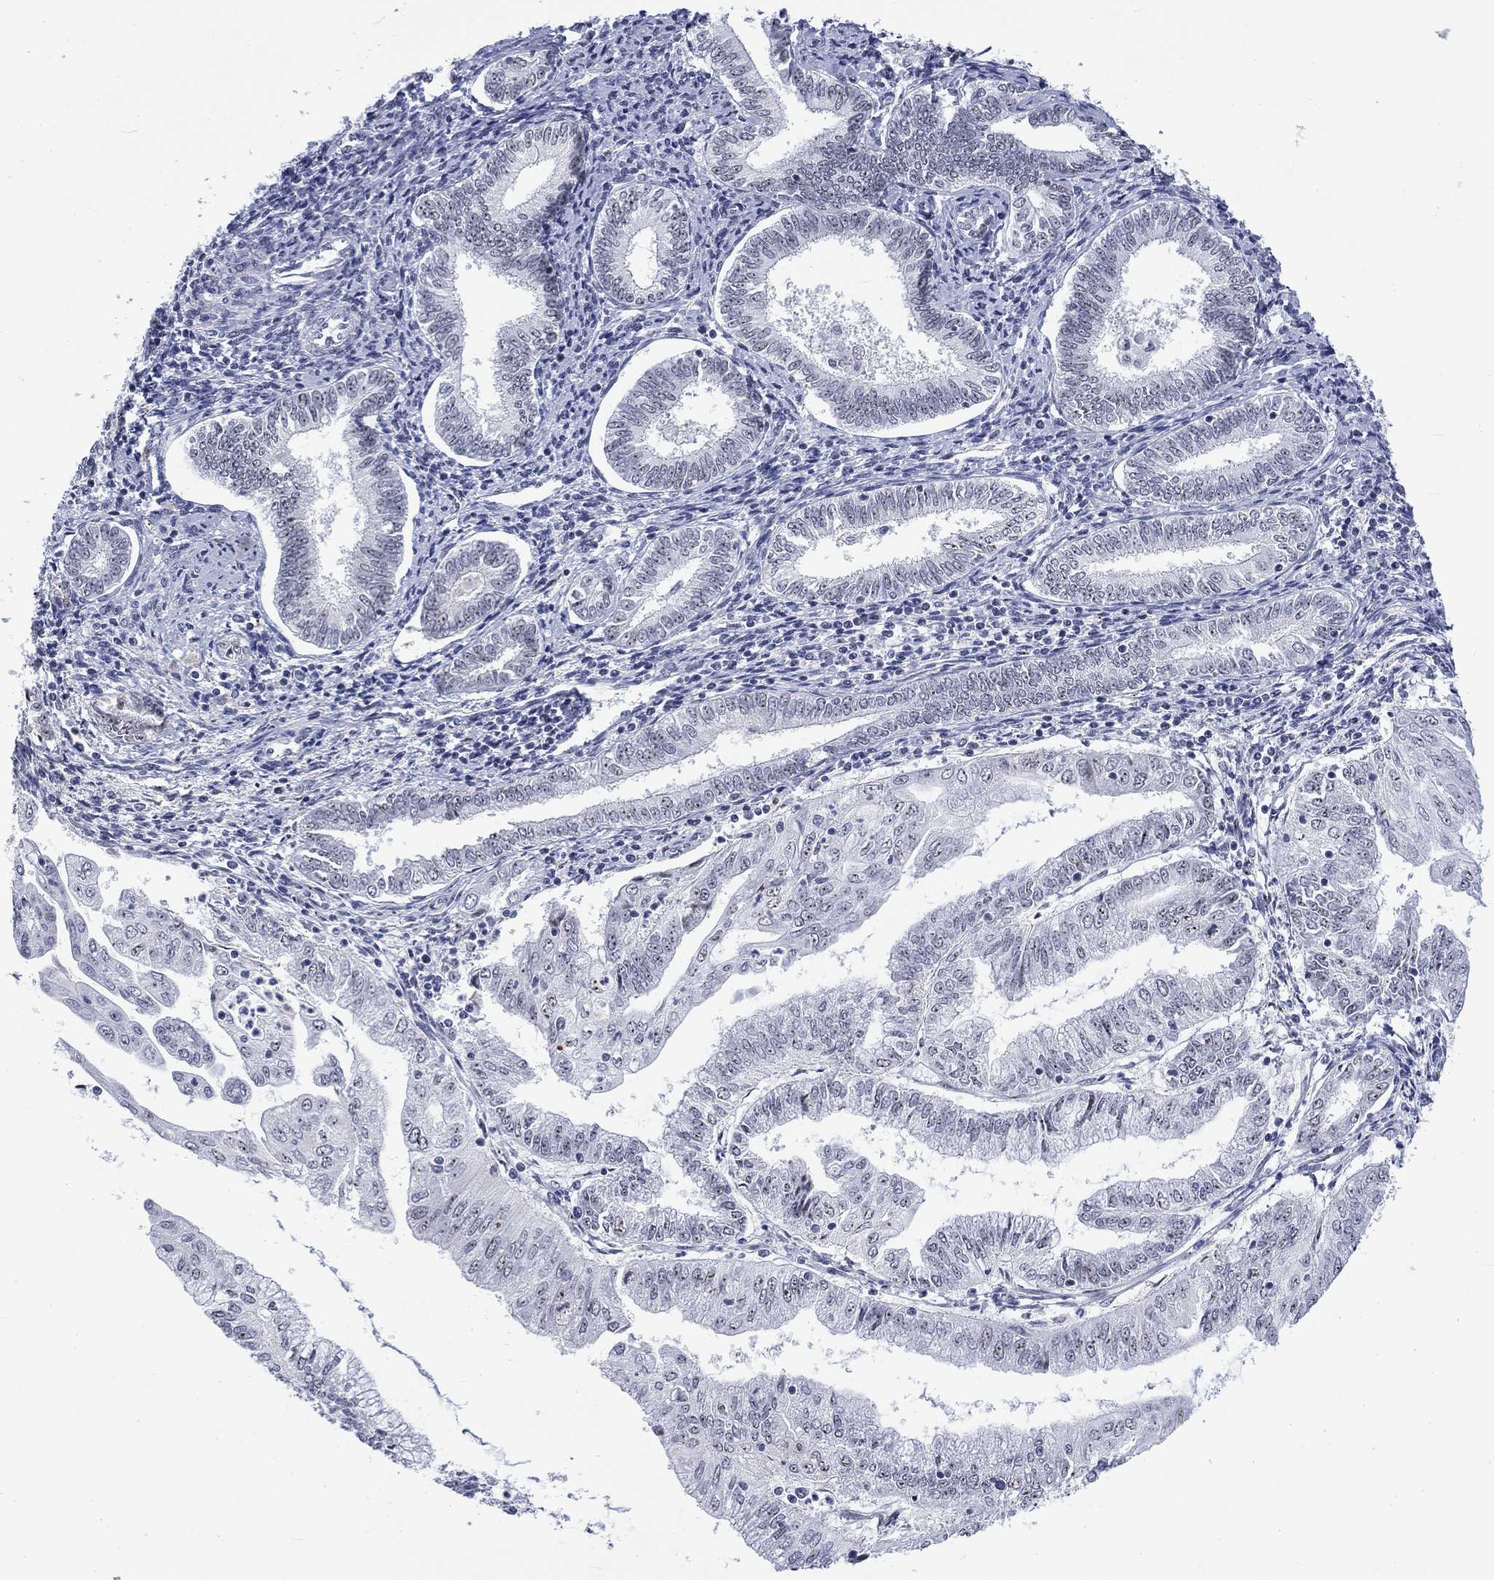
{"staining": {"intensity": "negative", "quantity": "none", "location": "none"}, "tissue": "endometrial cancer", "cell_type": "Tumor cells", "image_type": "cancer", "snomed": [{"axis": "morphology", "description": "Adenocarcinoma, NOS"}, {"axis": "topography", "description": "Endometrium"}], "caption": "IHC of human endometrial cancer exhibits no staining in tumor cells. (DAB (3,3'-diaminobenzidine) IHC visualized using brightfield microscopy, high magnification).", "gene": "CSRNP3", "patient": {"sex": "female", "age": 56}}